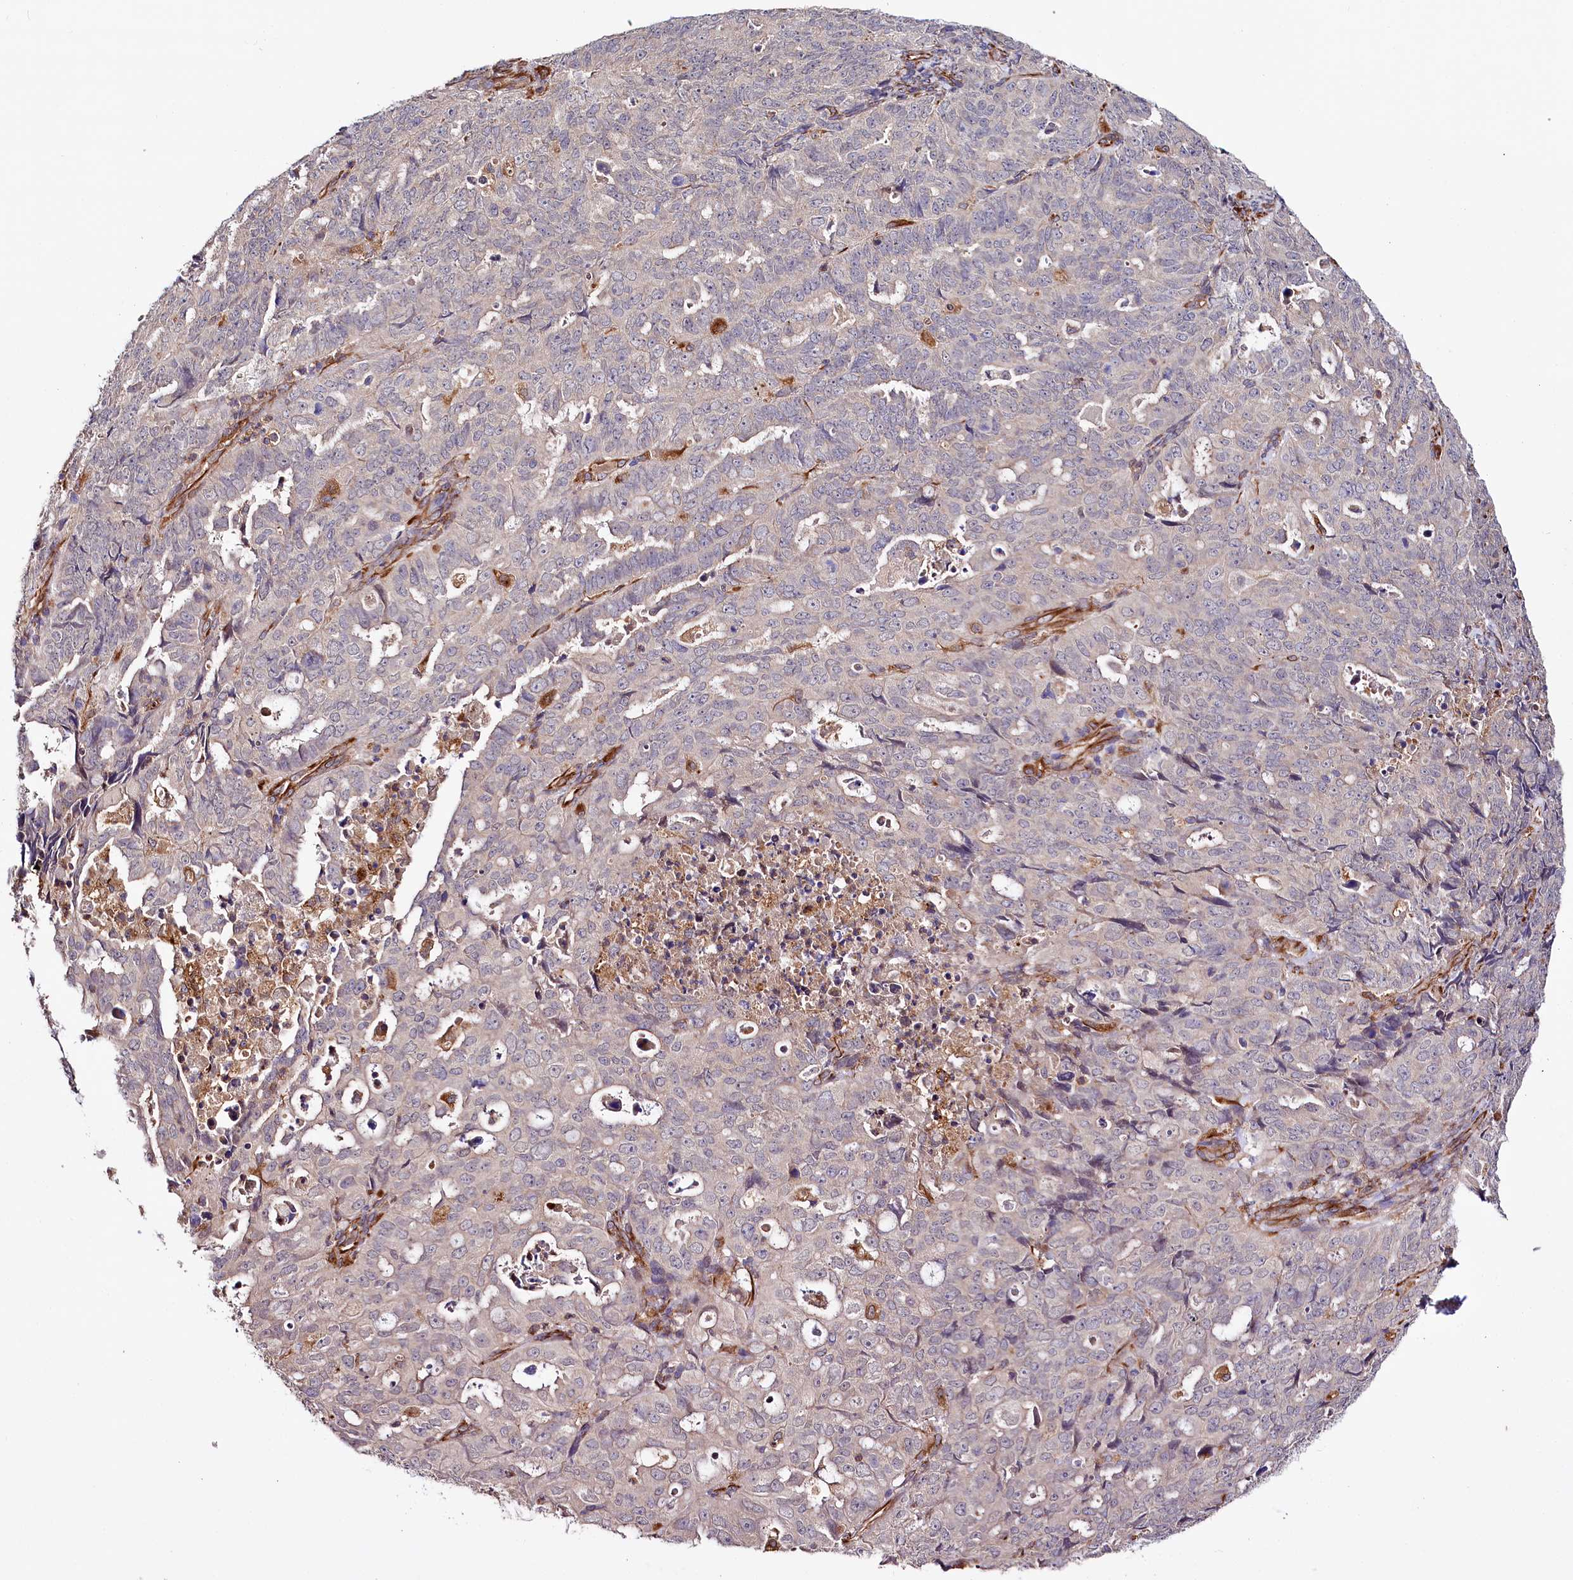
{"staining": {"intensity": "negative", "quantity": "none", "location": "none"}, "tissue": "endometrial cancer", "cell_type": "Tumor cells", "image_type": "cancer", "snomed": [{"axis": "morphology", "description": "Adenocarcinoma, NOS"}, {"axis": "topography", "description": "Endometrium"}], "caption": "A high-resolution image shows immunohistochemistry (IHC) staining of endometrial cancer (adenocarcinoma), which demonstrates no significant staining in tumor cells.", "gene": "TTC12", "patient": {"sex": "female", "age": 65}}